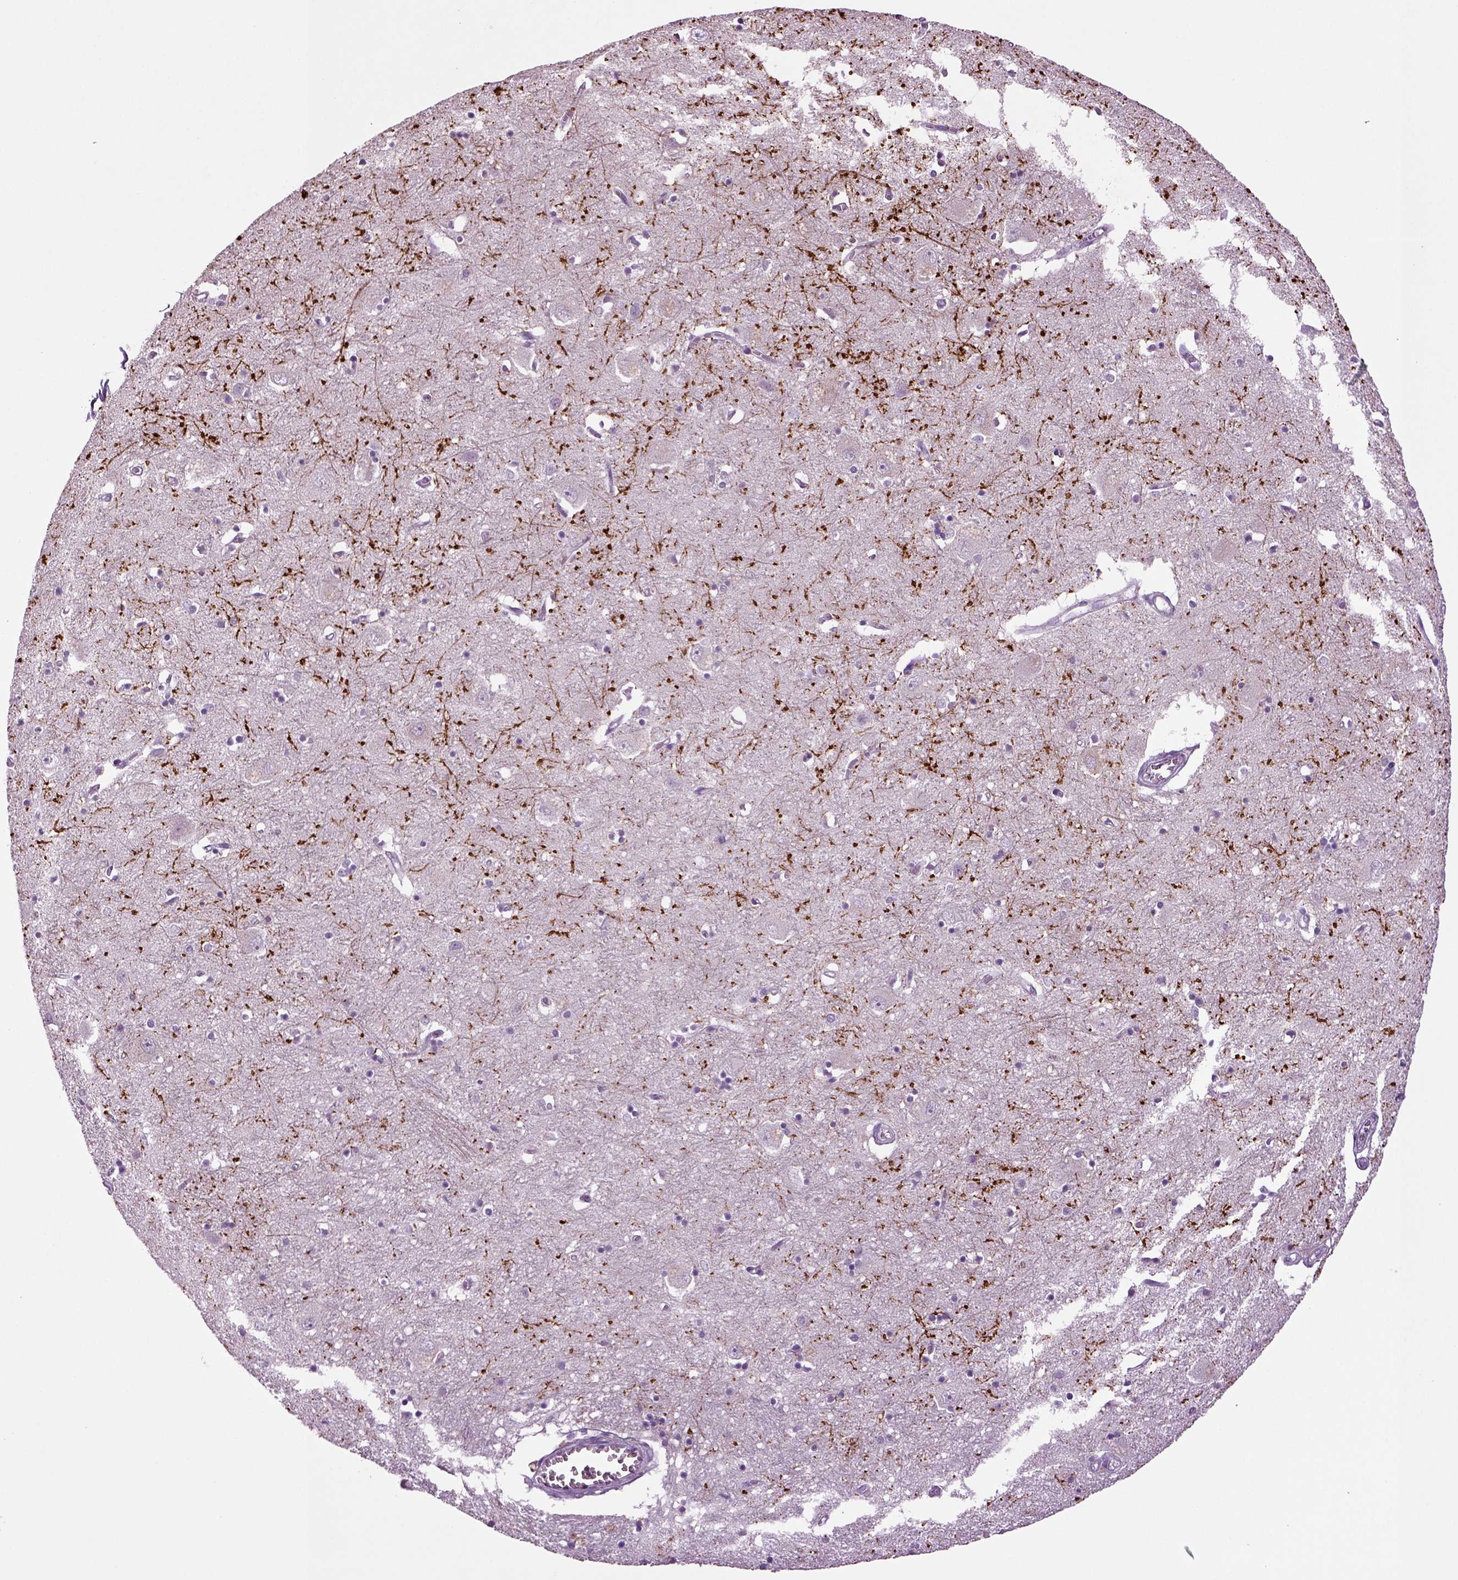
{"staining": {"intensity": "negative", "quantity": "none", "location": "none"}, "tissue": "caudate", "cell_type": "Glial cells", "image_type": "normal", "snomed": [{"axis": "morphology", "description": "Normal tissue, NOS"}, {"axis": "topography", "description": "Lateral ventricle wall"}], "caption": "The immunohistochemistry micrograph has no significant positivity in glial cells of caudate.", "gene": "SLC17A6", "patient": {"sex": "male", "age": 54}}